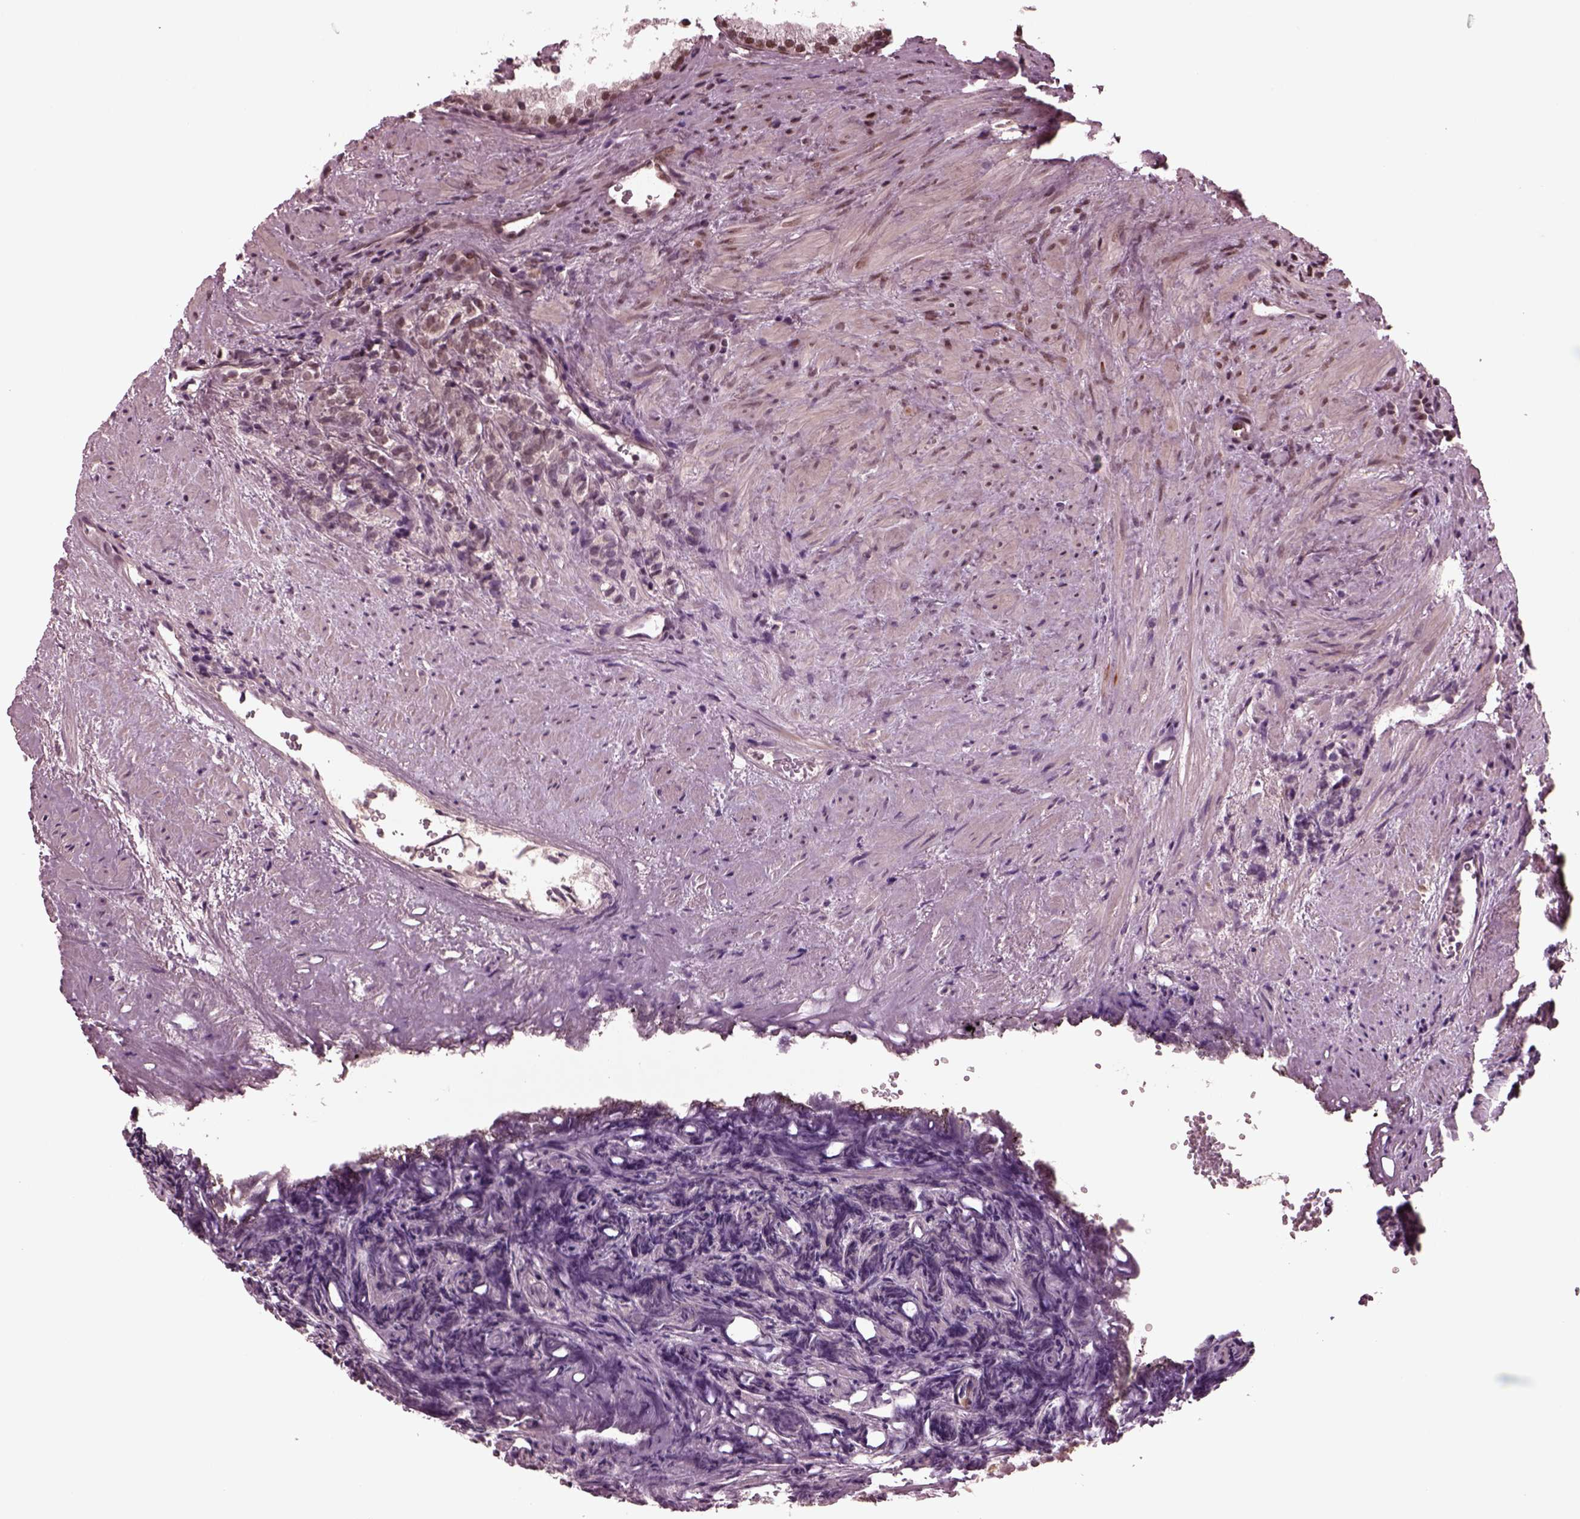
{"staining": {"intensity": "weak", "quantity": "25%-75%", "location": "nuclear"}, "tissue": "prostate cancer", "cell_type": "Tumor cells", "image_type": "cancer", "snomed": [{"axis": "morphology", "description": "Adenocarcinoma, High grade"}, {"axis": "topography", "description": "Prostate"}], "caption": "Immunohistochemical staining of prostate cancer shows low levels of weak nuclear protein positivity in about 25%-75% of tumor cells. The staining is performed using DAB (3,3'-diaminobenzidine) brown chromogen to label protein expression. The nuclei are counter-stained blue using hematoxylin.", "gene": "NAP1L5", "patient": {"sex": "male", "age": 84}}